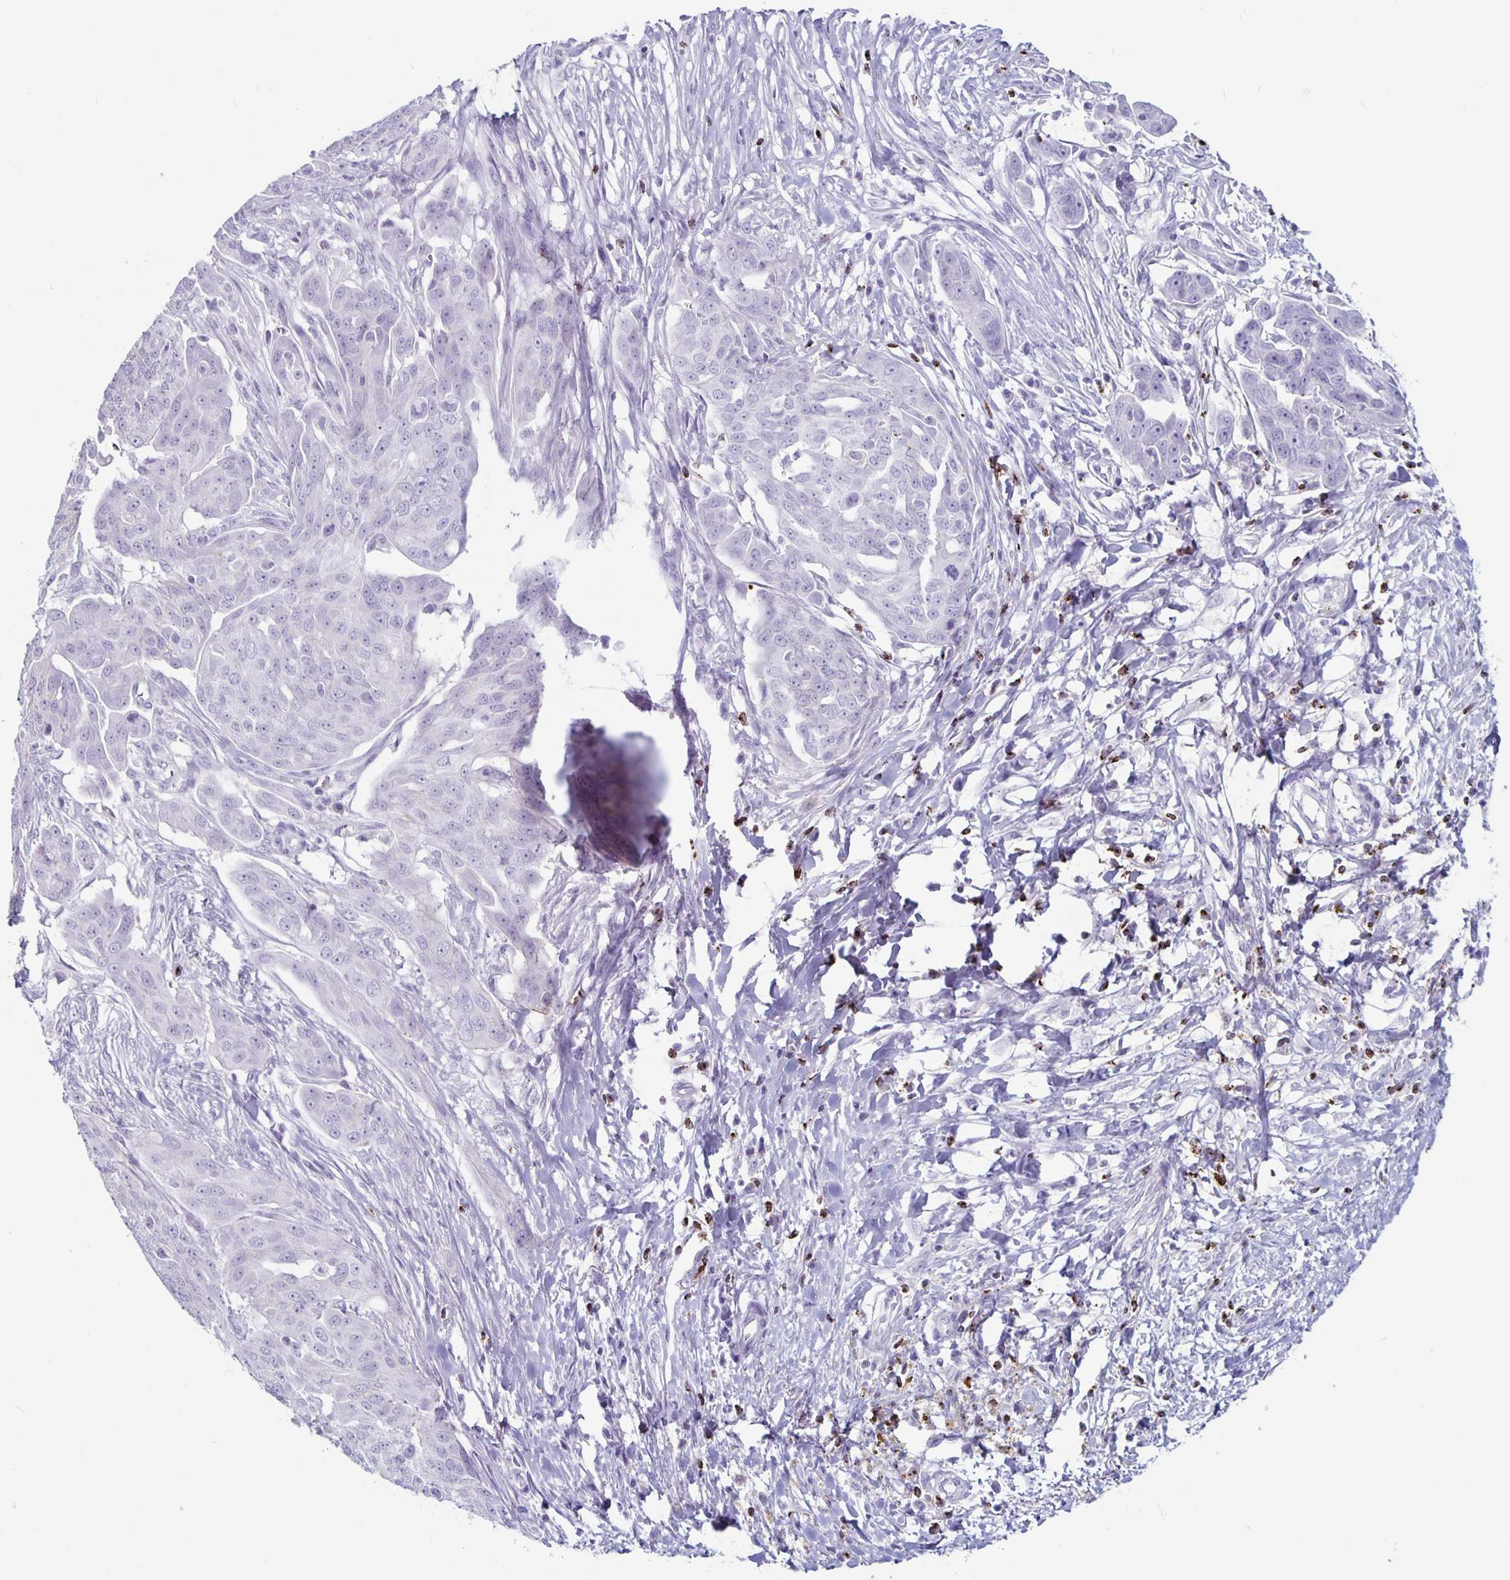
{"staining": {"intensity": "negative", "quantity": "none", "location": "none"}, "tissue": "ovarian cancer", "cell_type": "Tumor cells", "image_type": "cancer", "snomed": [{"axis": "morphology", "description": "Carcinoma, endometroid"}, {"axis": "topography", "description": "Ovary"}], "caption": "The image displays no staining of tumor cells in ovarian endometroid carcinoma.", "gene": "GZMK", "patient": {"sex": "female", "age": 70}}